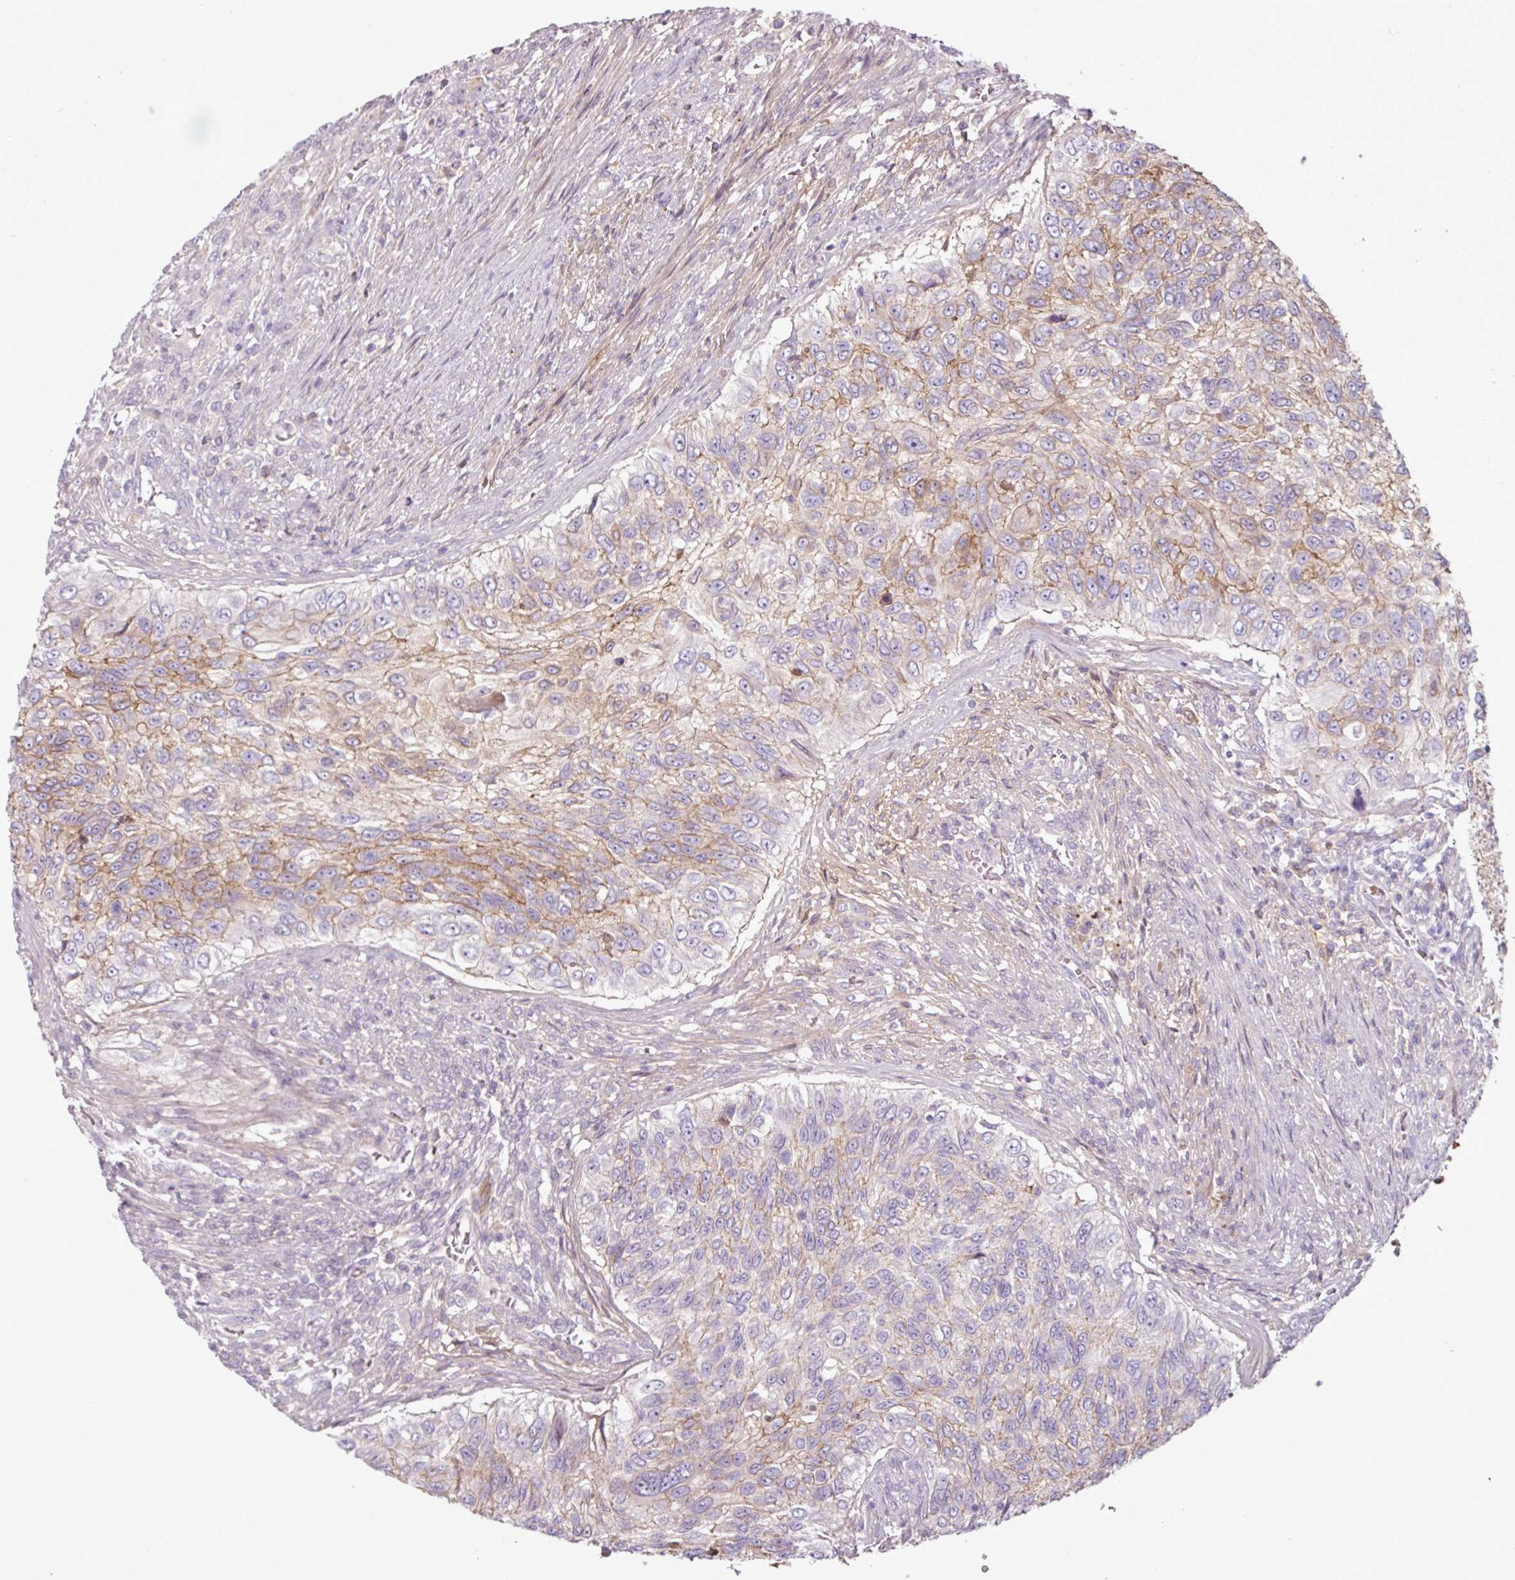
{"staining": {"intensity": "moderate", "quantity": "25%-75%", "location": "cytoplasmic/membranous"}, "tissue": "urothelial cancer", "cell_type": "Tumor cells", "image_type": "cancer", "snomed": [{"axis": "morphology", "description": "Urothelial carcinoma, High grade"}, {"axis": "topography", "description": "Urinary bladder"}], "caption": "Immunohistochemical staining of high-grade urothelial carcinoma demonstrates medium levels of moderate cytoplasmic/membranous expression in about 25%-75% of tumor cells.", "gene": "C4B", "patient": {"sex": "female", "age": 60}}